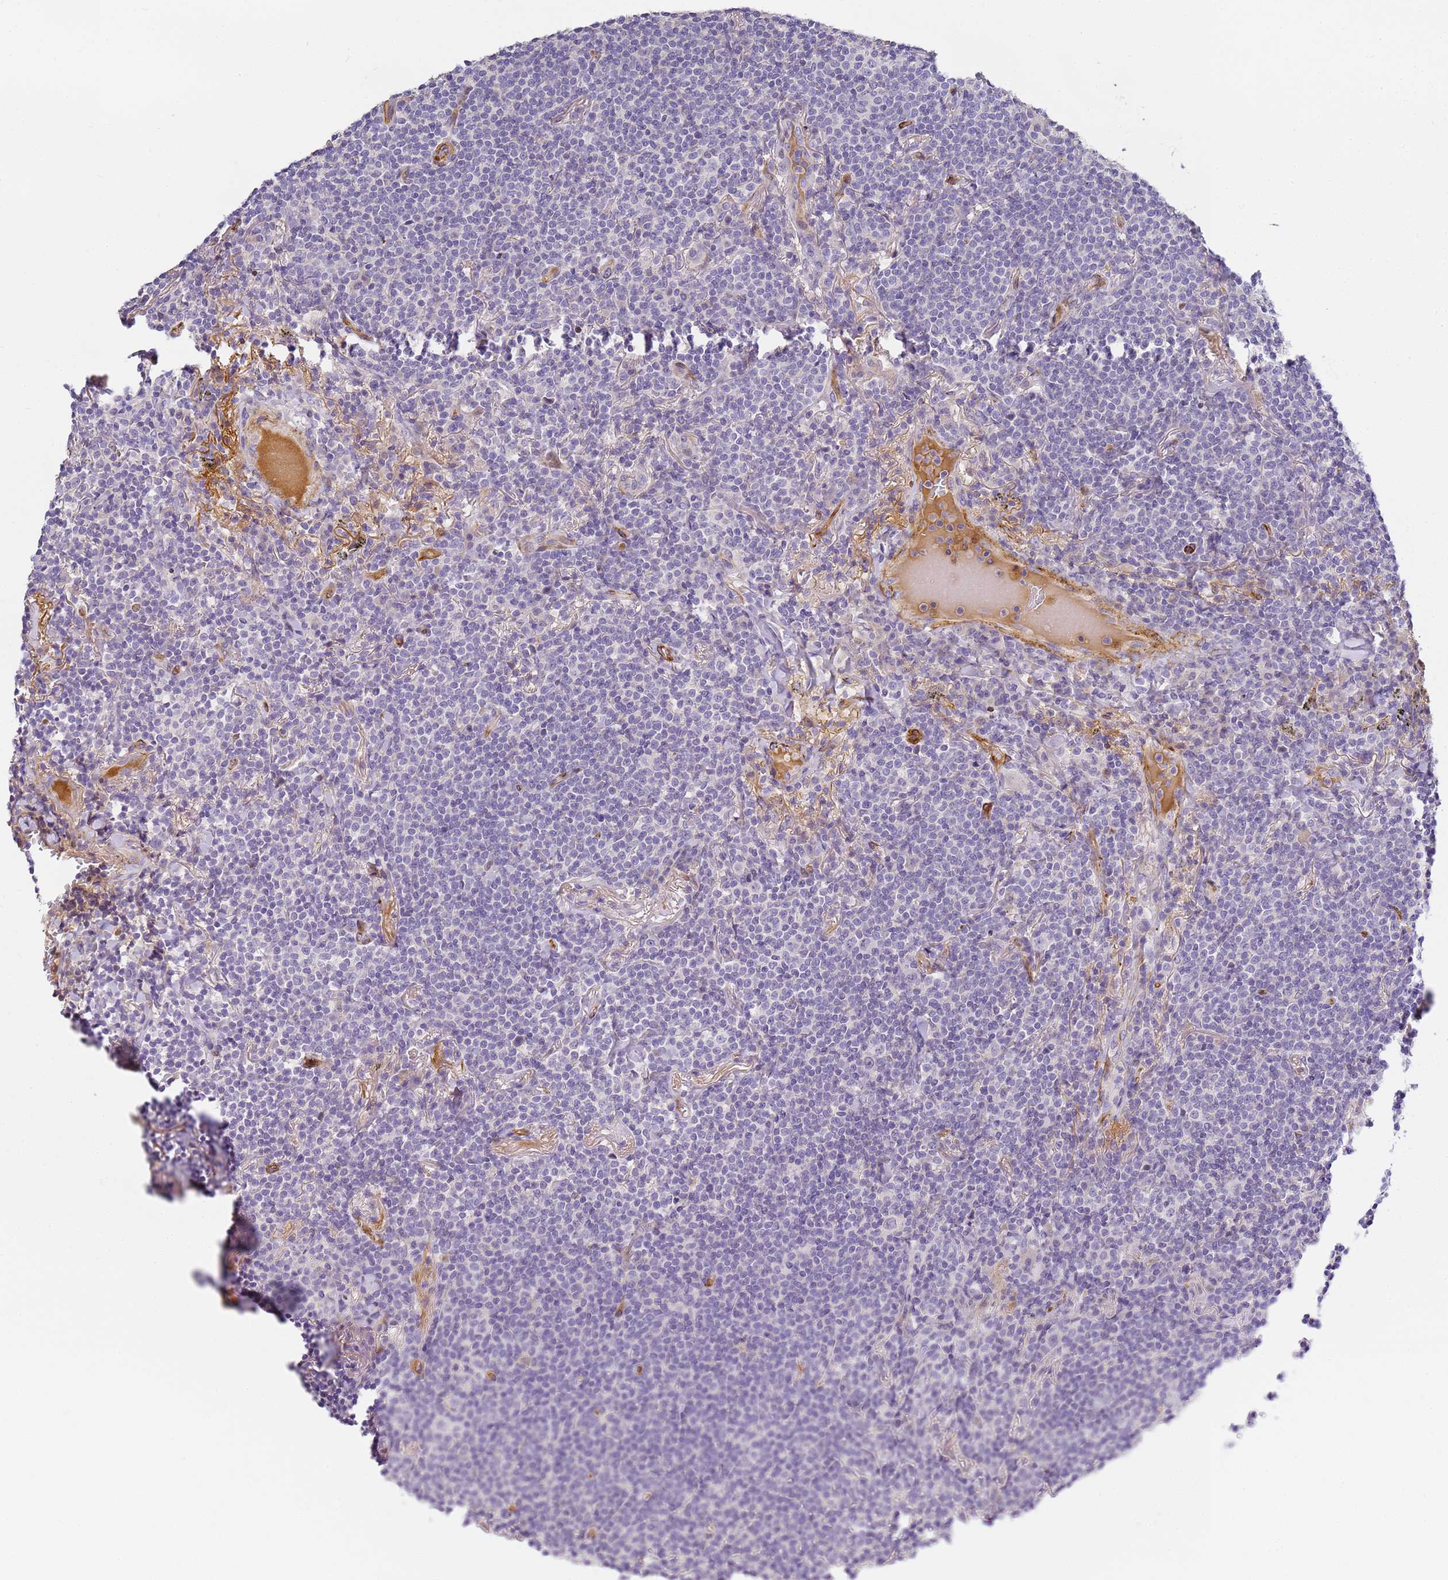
{"staining": {"intensity": "negative", "quantity": "none", "location": "none"}, "tissue": "lymphoma", "cell_type": "Tumor cells", "image_type": "cancer", "snomed": [{"axis": "morphology", "description": "Malignant lymphoma, non-Hodgkin's type, Low grade"}, {"axis": "topography", "description": "Lung"}], "caption": "IHC of human lymphoma displays no positivity in tumor cells.", "gene": "CFH", "patient": {"sex": "female", "age": 71}}